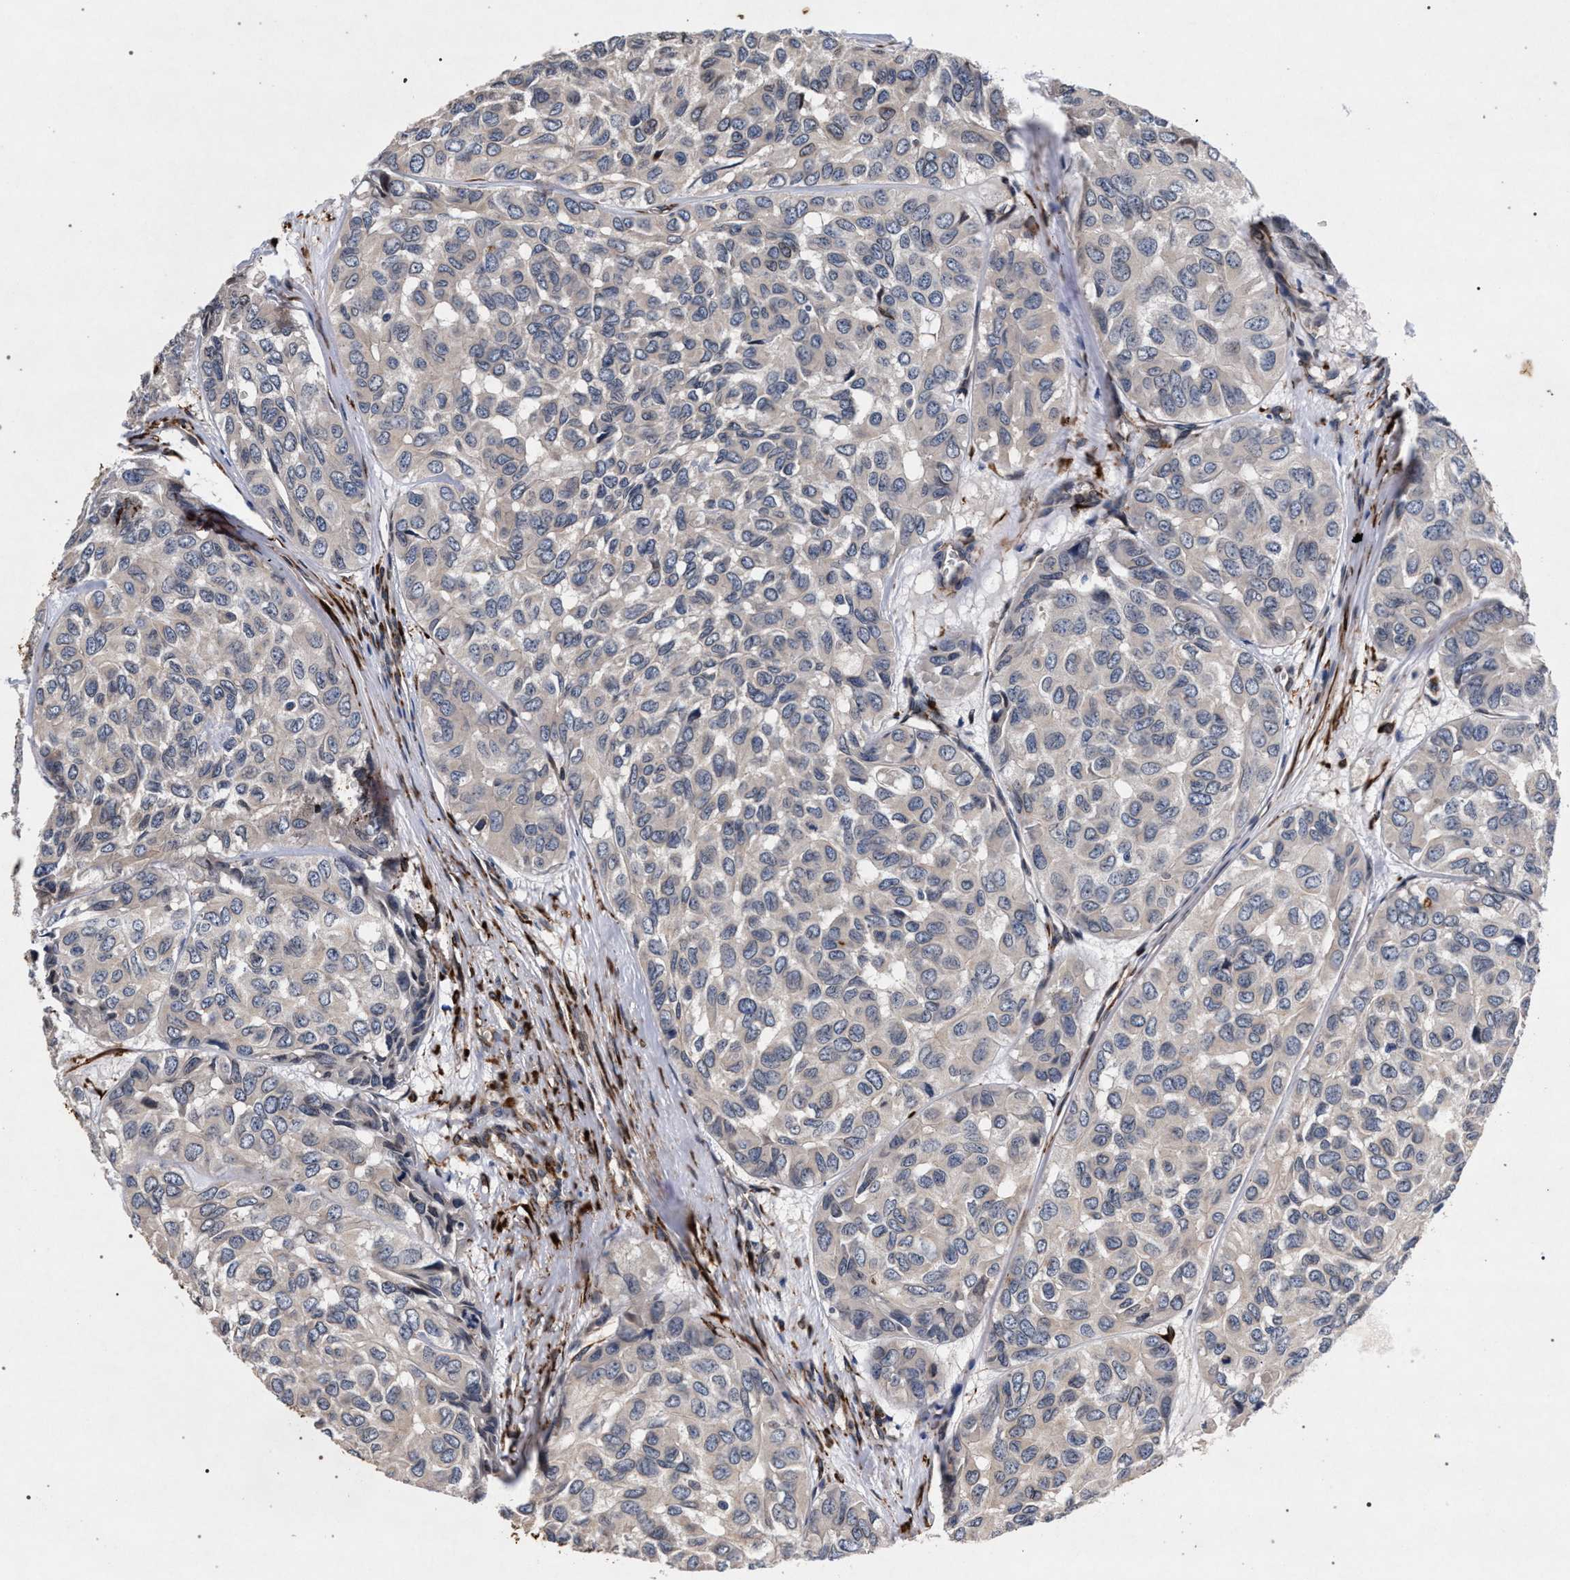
{"staining": {"intensity": "negative", "quantity": "none", "location": "none"}, "tissue": "head and neck cancer", "cell_type": "Tumor cells", "image_type": "cancer", "snomed": [{"axis": "morphology", "description": "Adenocarcinoma, NOS"}, {"axis": "topography", "description": "Salivary gland, NOS"}, {"axis": "topography", "description": "Head-Neck"}], "caption": "This is a image of IHC staining of head and neck cancer (adenocarcinoma), which shows no positivity in tumor cells. (DAB immunohistochemistry (IHC) visualized using brightfield microscopy, high magnification).", "gene": "NEK7", "patient": {"sex": "female", "age": 76}}